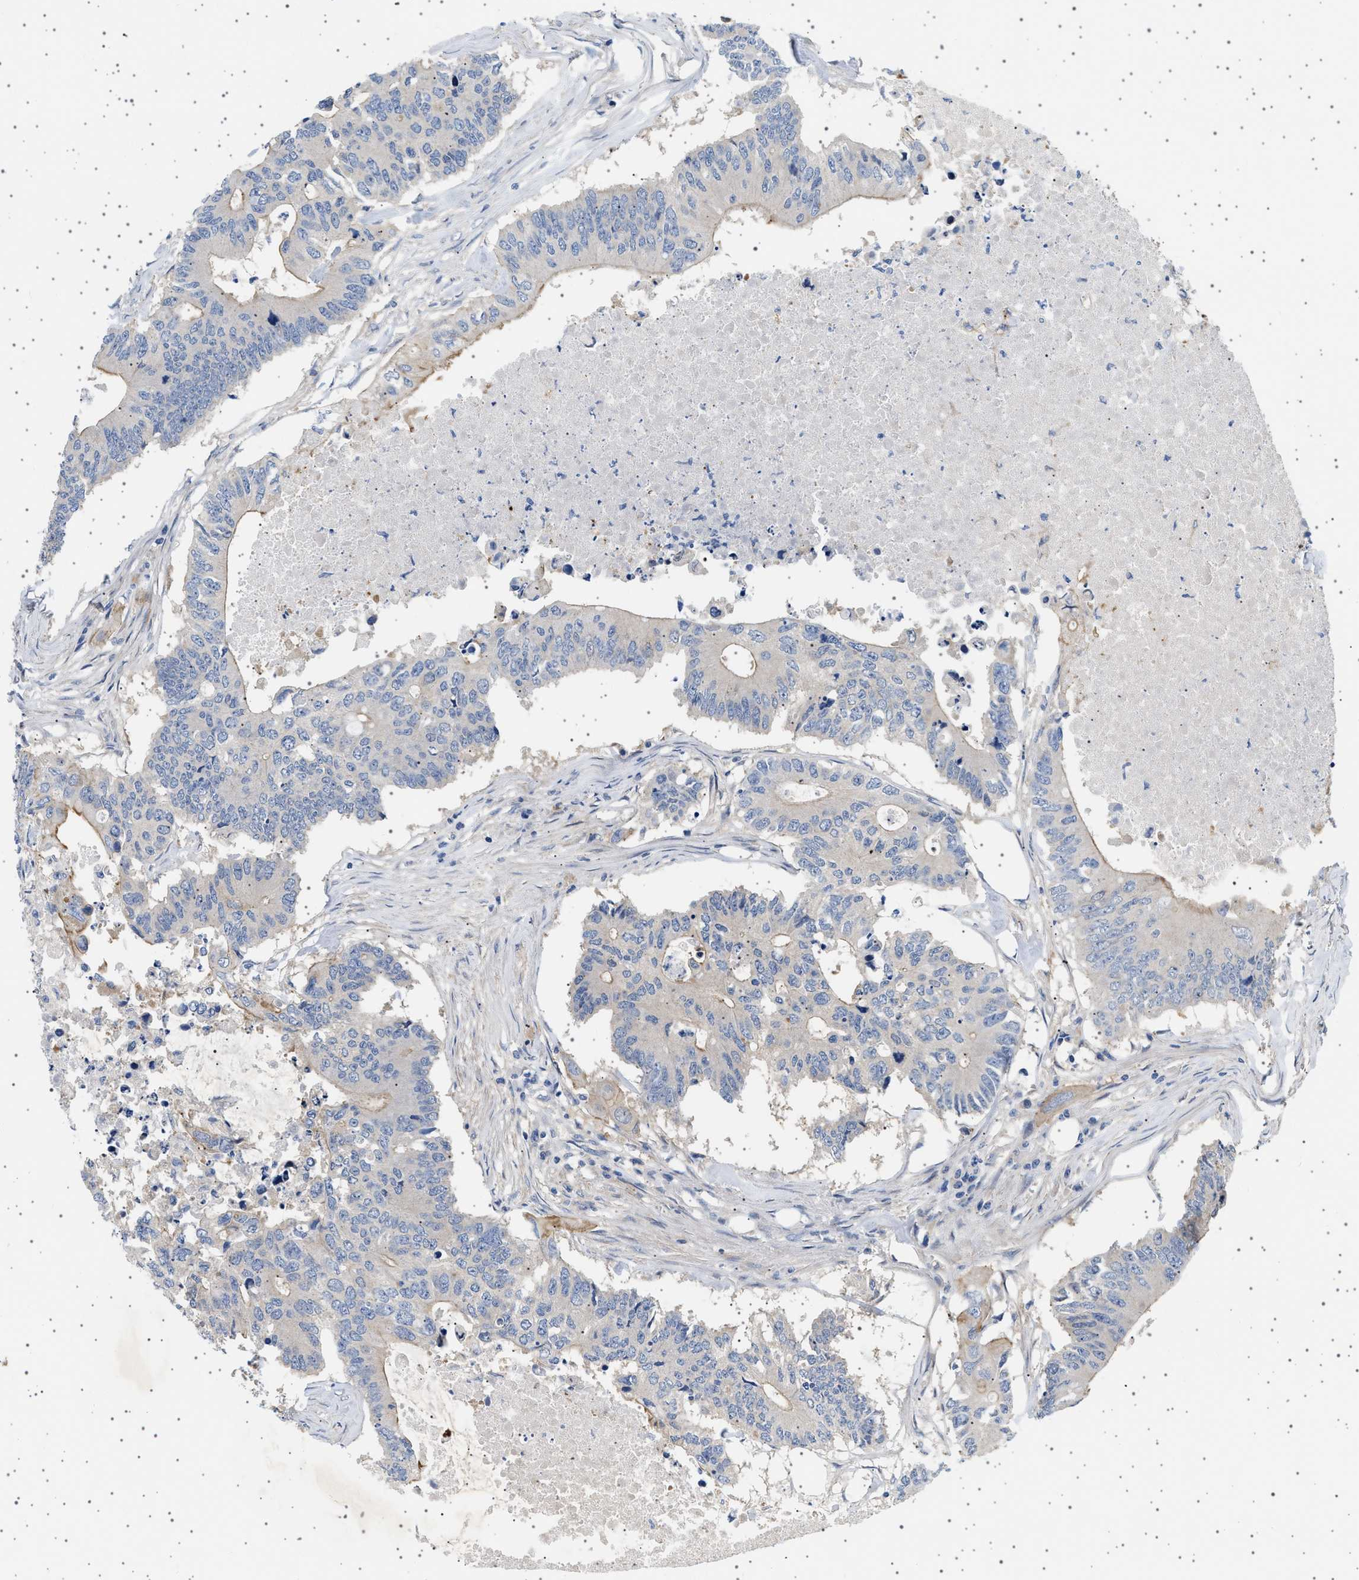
{"staining": {"intensity": "weak", "quantity": "25%-75%", "location": "cytoplasmic/membranous"}, "tissue": "colorectal cancer", "cell_type": "Tumor cells", "image_type": "cancer", "snomed": [{"axis": "morphology", "description": "Adenocarcinoma, NOS"}, {"axis": "topography", "description": "Colon"}], "caption": "Colorectal cancer (adenocarcinoma) was stained to show a protein in brown. There is low levels of weak cytoplasmic/membranous positivity in about 25%-75% of tumor cells.", "gene": "PLPP6", "patient": {"sex": "male", "age": 71}}